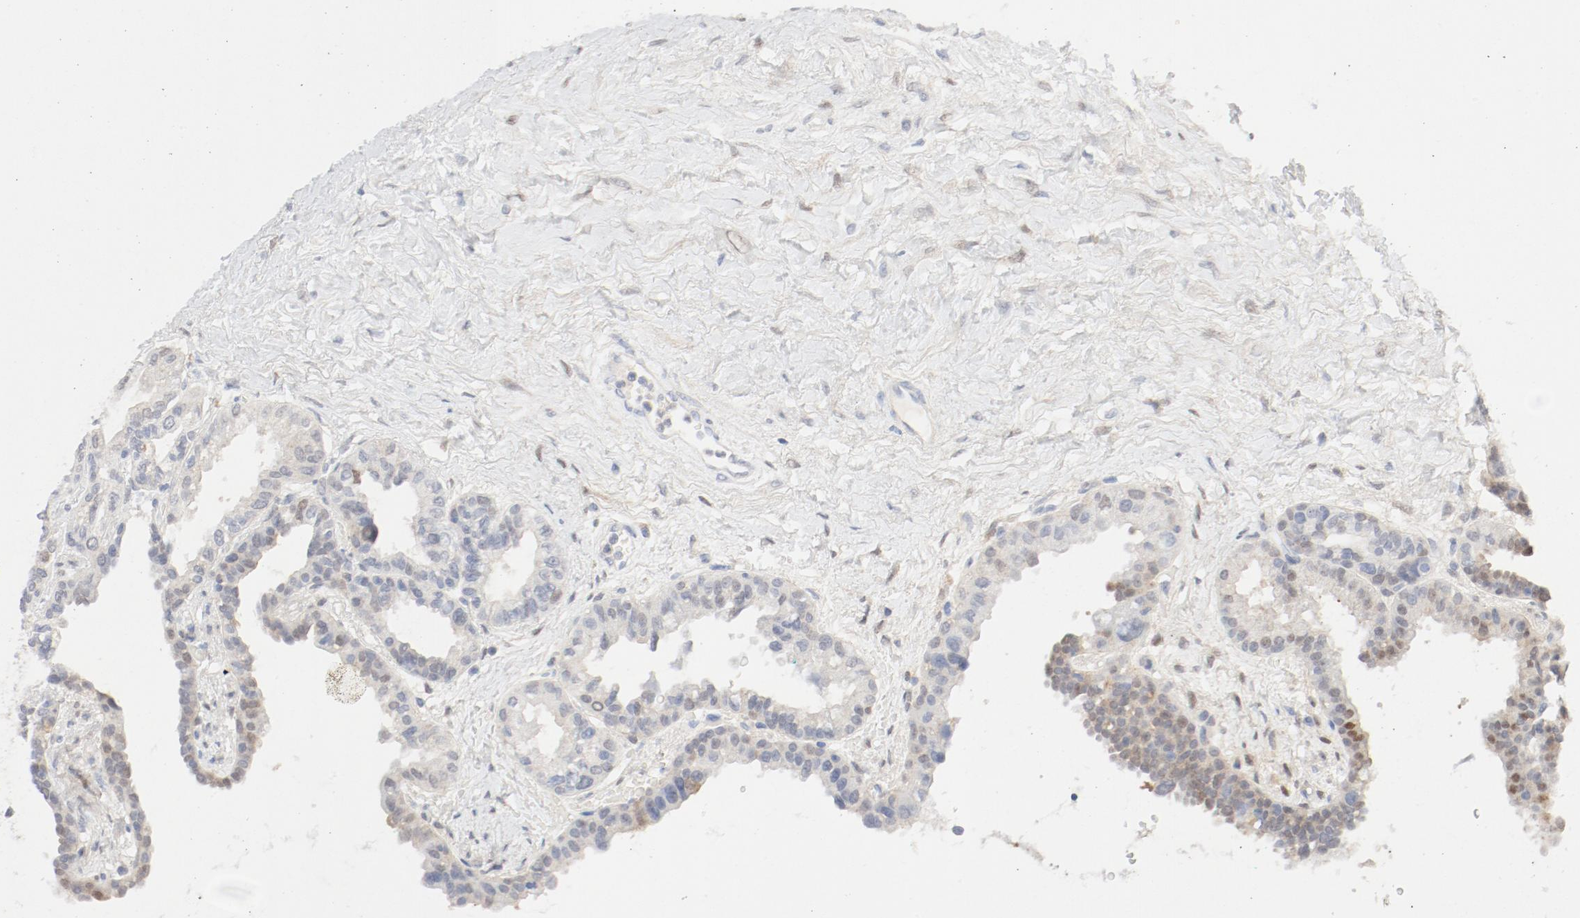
{"staining": {"intensity": "weak", "quantity": "25%-75%", "location": "cytoplasmic/membranous"}, "tissue": "seminal vesicle", "cell_type": "Glandular cells", "image_type": "normal", "snomed": [{"axis": "morphology", "description": "Normal tissue, NOS"}, {"axis": "topography", "description": "Seminal veicle"}], "caption": "A high-resolution photomicrograph shows immunohistochemistry (IHC) staining of unremarkable seminal vesicle, which shows weak cytoplasmic/membranous expression in about 25%-75% of glandular cells.", "gene": "PGM1", "patient": {"sex": "male", "age": 61}}